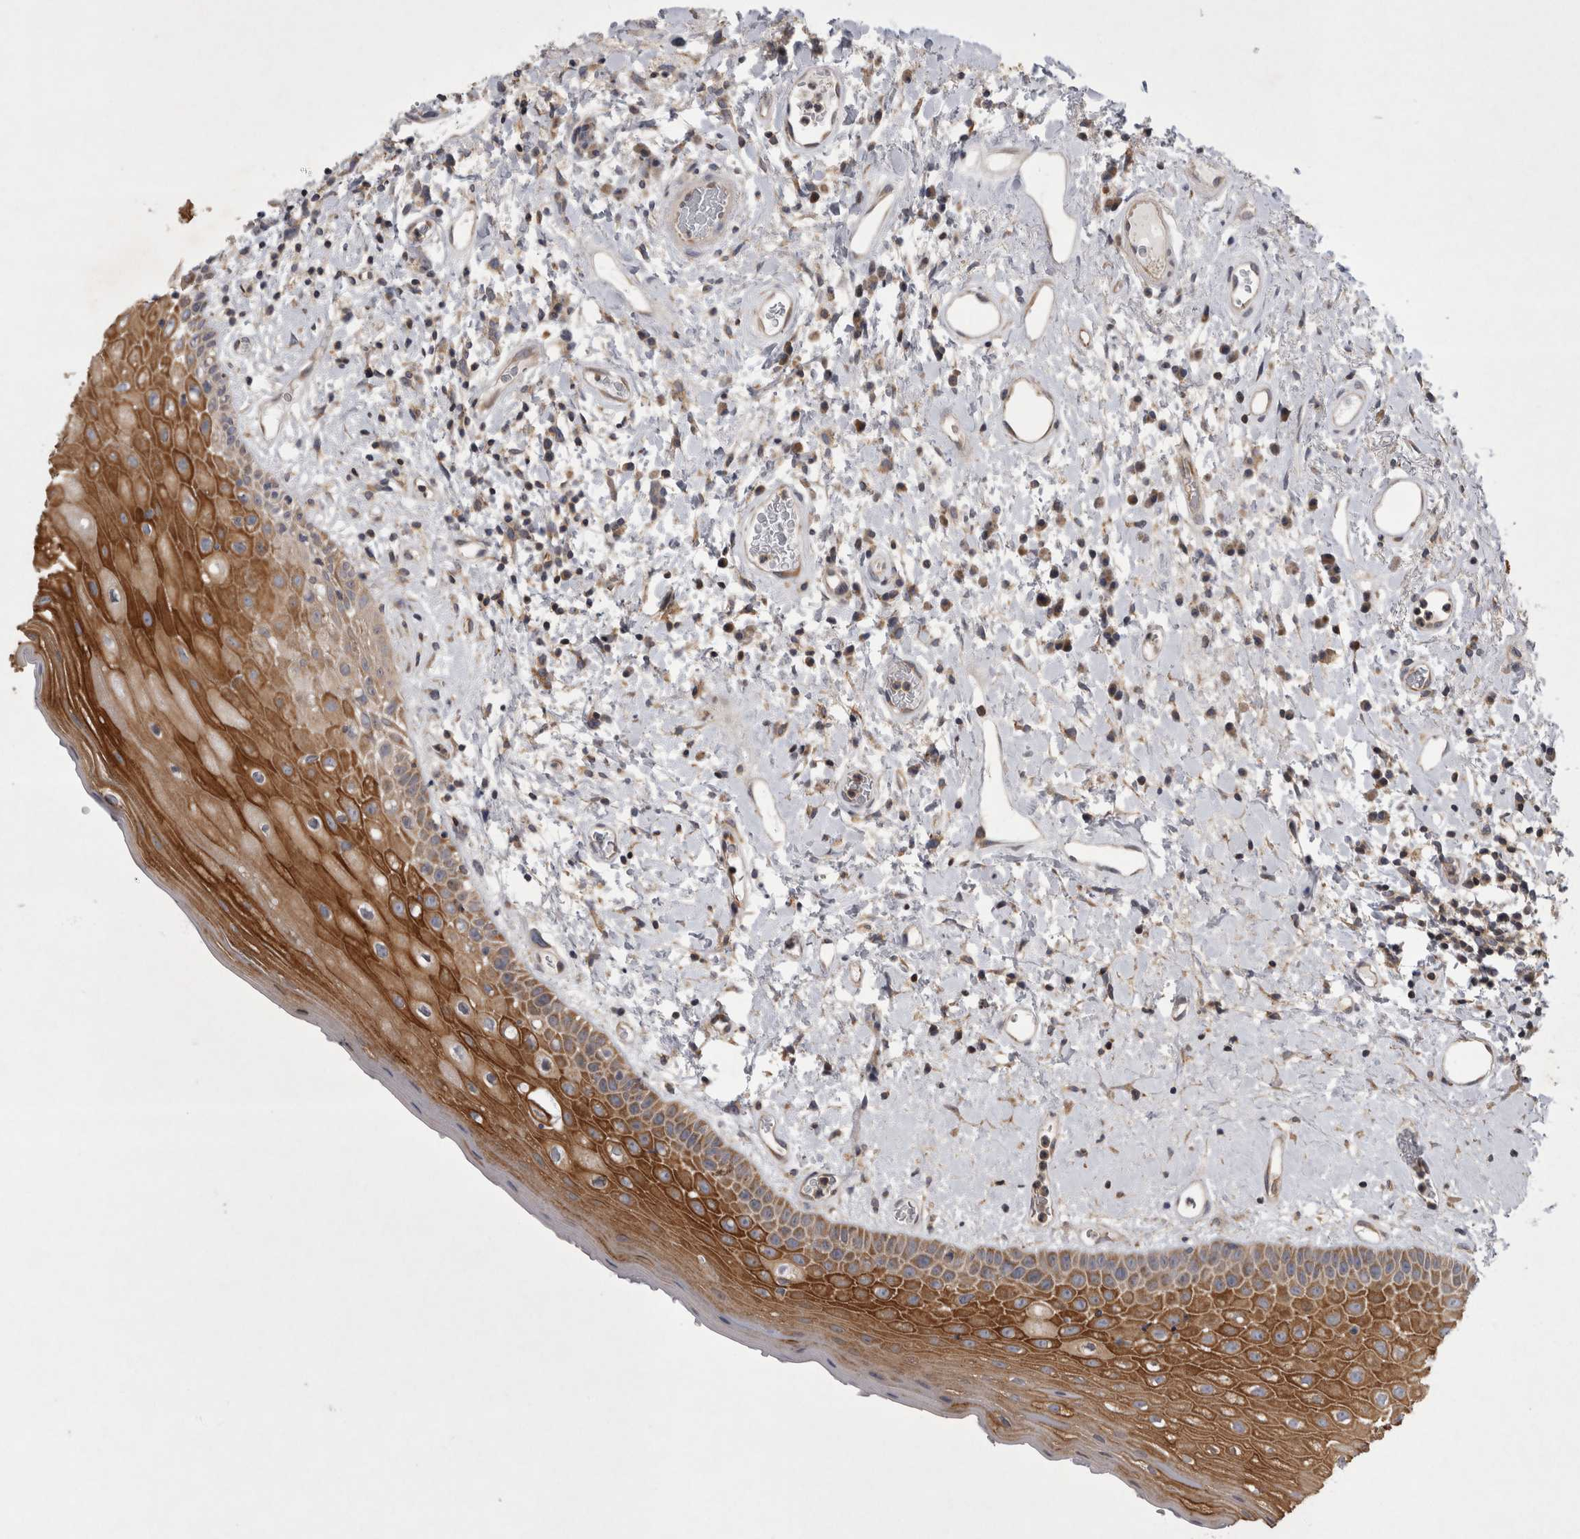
{"staining": {"intensity": "strong", "quantity": "25%-75%", "location": "cytoplasmic/membranous"}, "tissue": "oral mucosa", "cell_type": "Squamous epithelial cells", "image_type": "normal", "snomed": [{"axis": "morphology", "description": "Normal tissue, NOS"}, {"axis": "topography", "description": "Oral tissue"}], "caption": "DAB immunohistochemical staining of unremarkable oral mucosa exhibits strong cytoplasmic/membranous protein expression in about 25%-75% of squamous epithelial cells.", "gene": "TSPOAP1", "patient": {"sex": "female", "age": 76}}